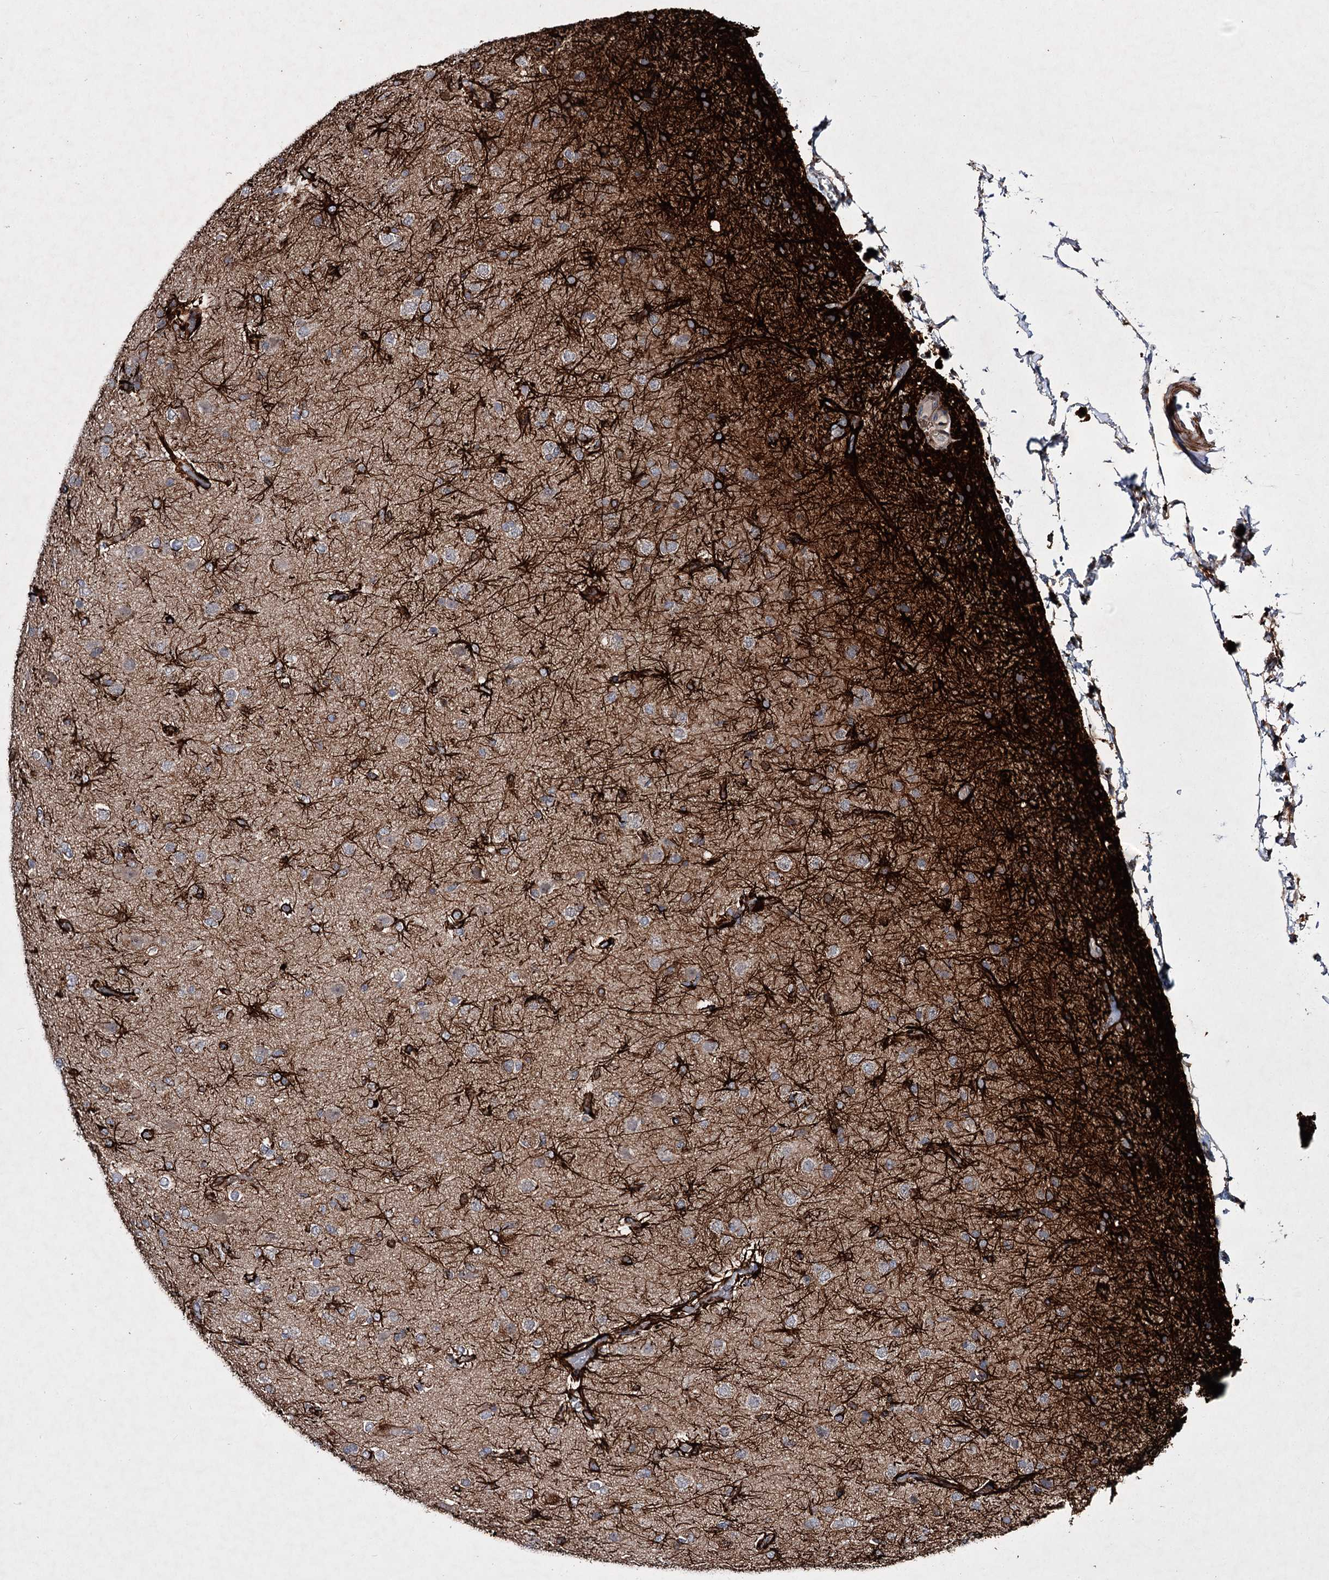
{"staining": {"intensity": "strong", "quantity": "25%-75%", "location": "cytoplasmic/membranous"}, "tissue": "glioma", "cell_type": "Tumor cells", "image_type": "cancer", "snomed": [{"axis": "morphology", "description": "Glioma, malignant, Low grade"}, {"axis": "topography", "description": "Brain"}], "caption": "This image displays immunohistochemistry (IHC) staining of human glioma, with high strong cytoplasmic/membranous expression in approximately 25%-75% of tumor cells.", "gene": "MINDY3", "patient": {"sex": "male", "age": 65}}